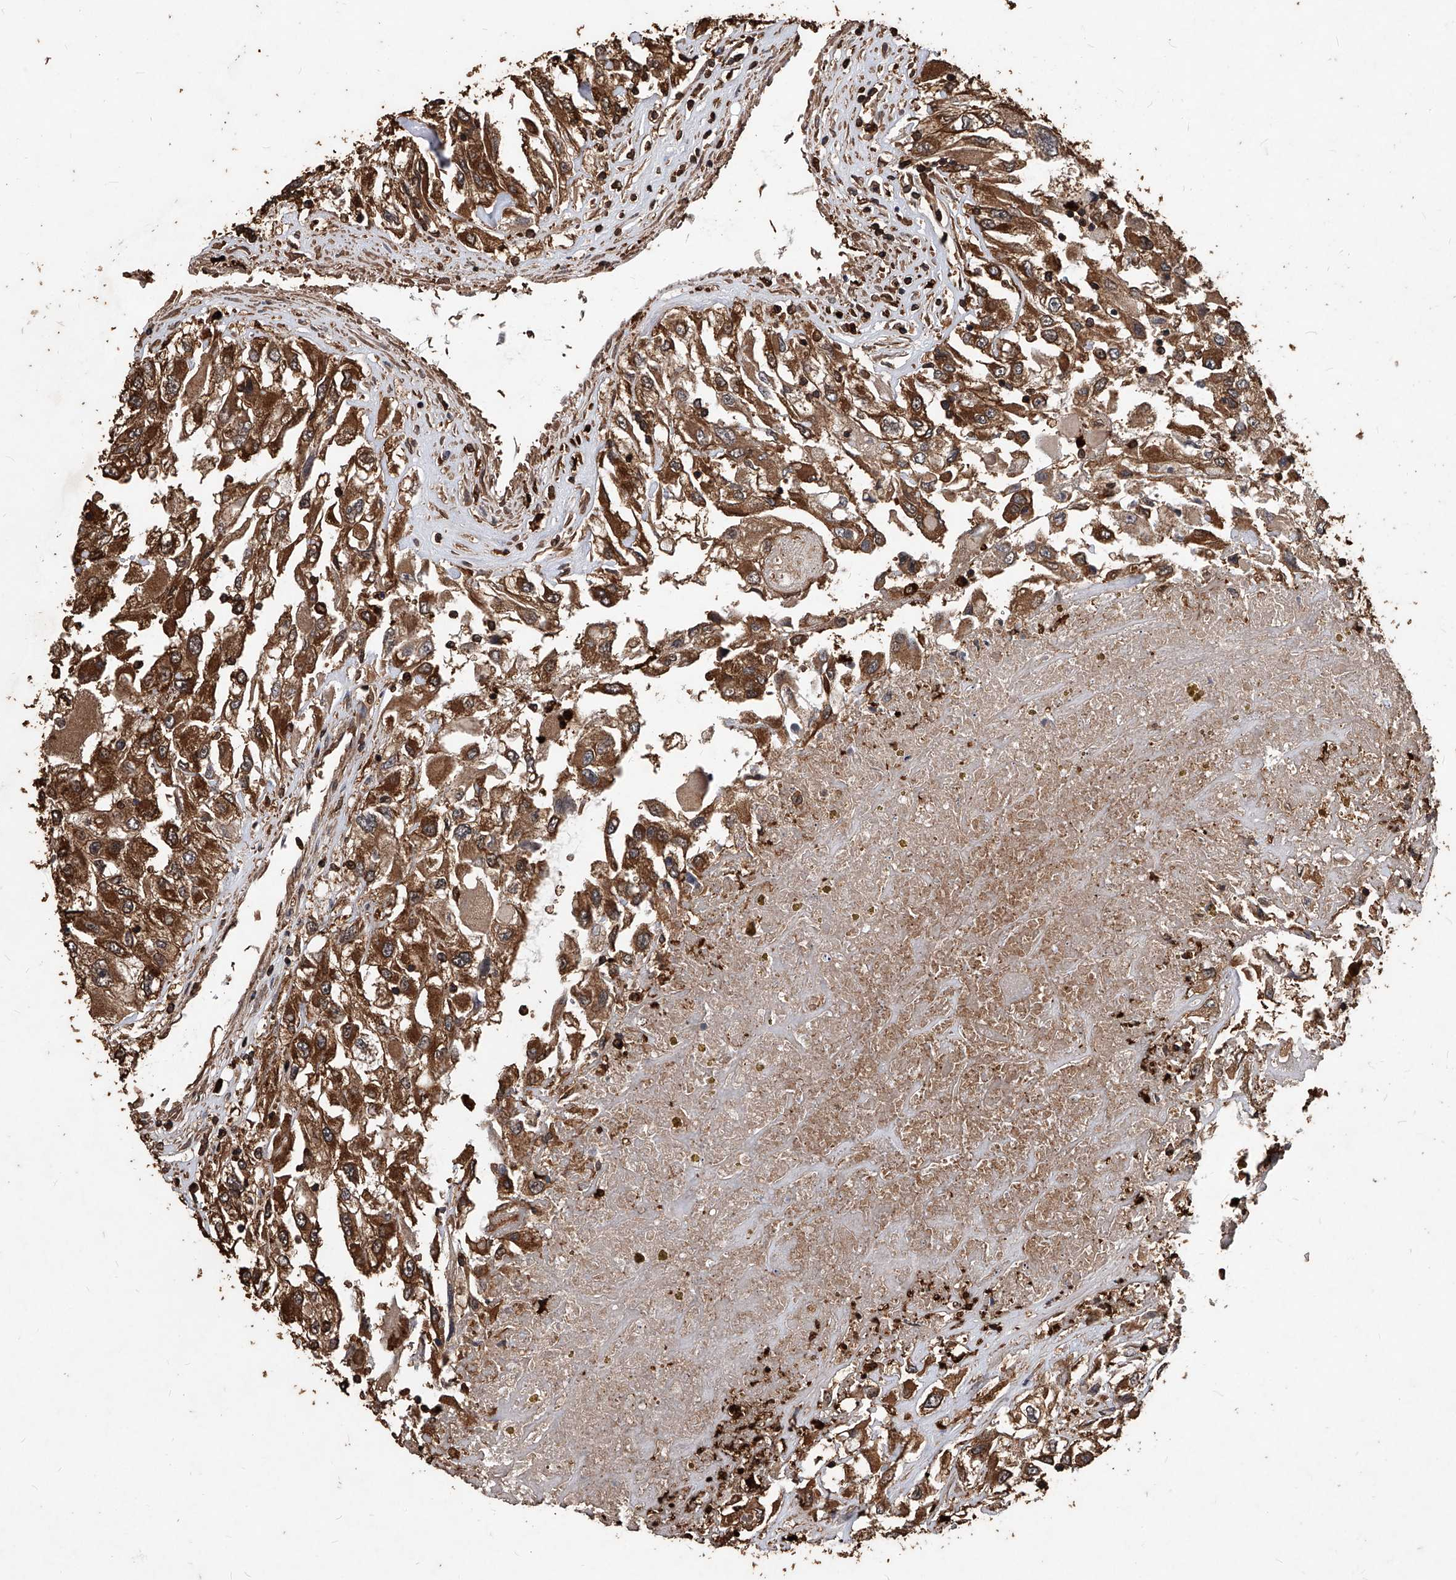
{"staining": {"intensity": "strong", "quantity": ">75%", "location": "cytoplasmic/membranous"}, "tissue": "renal cancer", "cell_type": "Tumor cells", "image_type": "cancer", "snomed": [{"axis": "morphology", "description": "Adenocarcinoma, NOS"}, {"axis": "topography", "description": "Kidney"}], "caption": "Protein staining of renal cancer tissue shows strong cytoplasmic/membranous staining in approximately >75% of tumor cells.", "gene": "UCP2", "patient": {"sex": "female", "age": 52}}